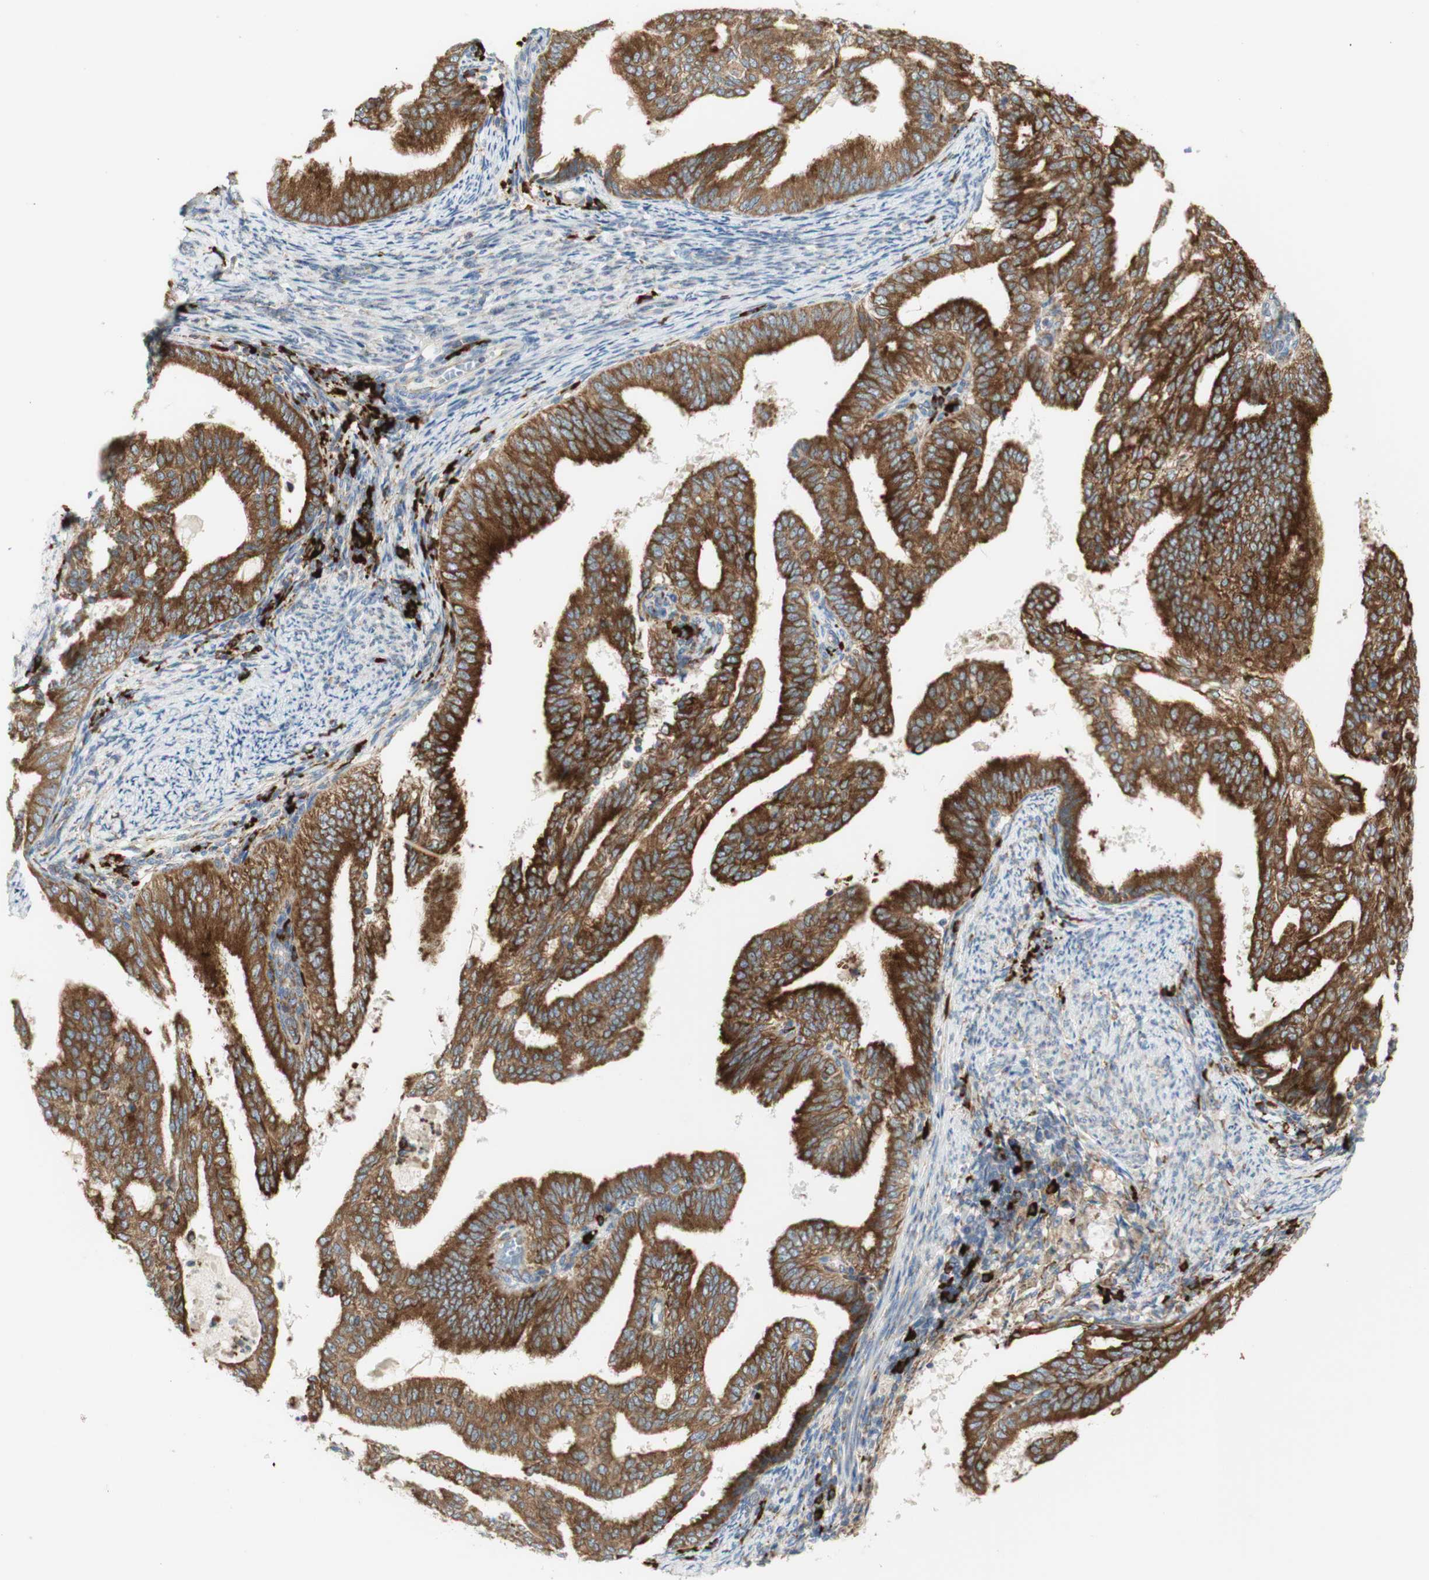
{"staining": {"intensity": "strong", "quantity": ">75%", "location": "cytoplasmic/membranous"}, "tissue": "endometrial cancer", "cell_type": "Tumor cells", "image_type": "cancer", "snomed": [{"axis": "morphology", "description": "Adenocarcinoma, NOS"}, {"axis": "topography", "description": "Endometrium"}], "caption": "Protein positivity by immunohistochemistry (IHC) exhibits strong cytoplasmic/membranous expression in about >75% of tumor cells in endometrial cancer (adenocarcinoma).", "gene": "MANF", "patient": {"sex": "female", "age": 58}}